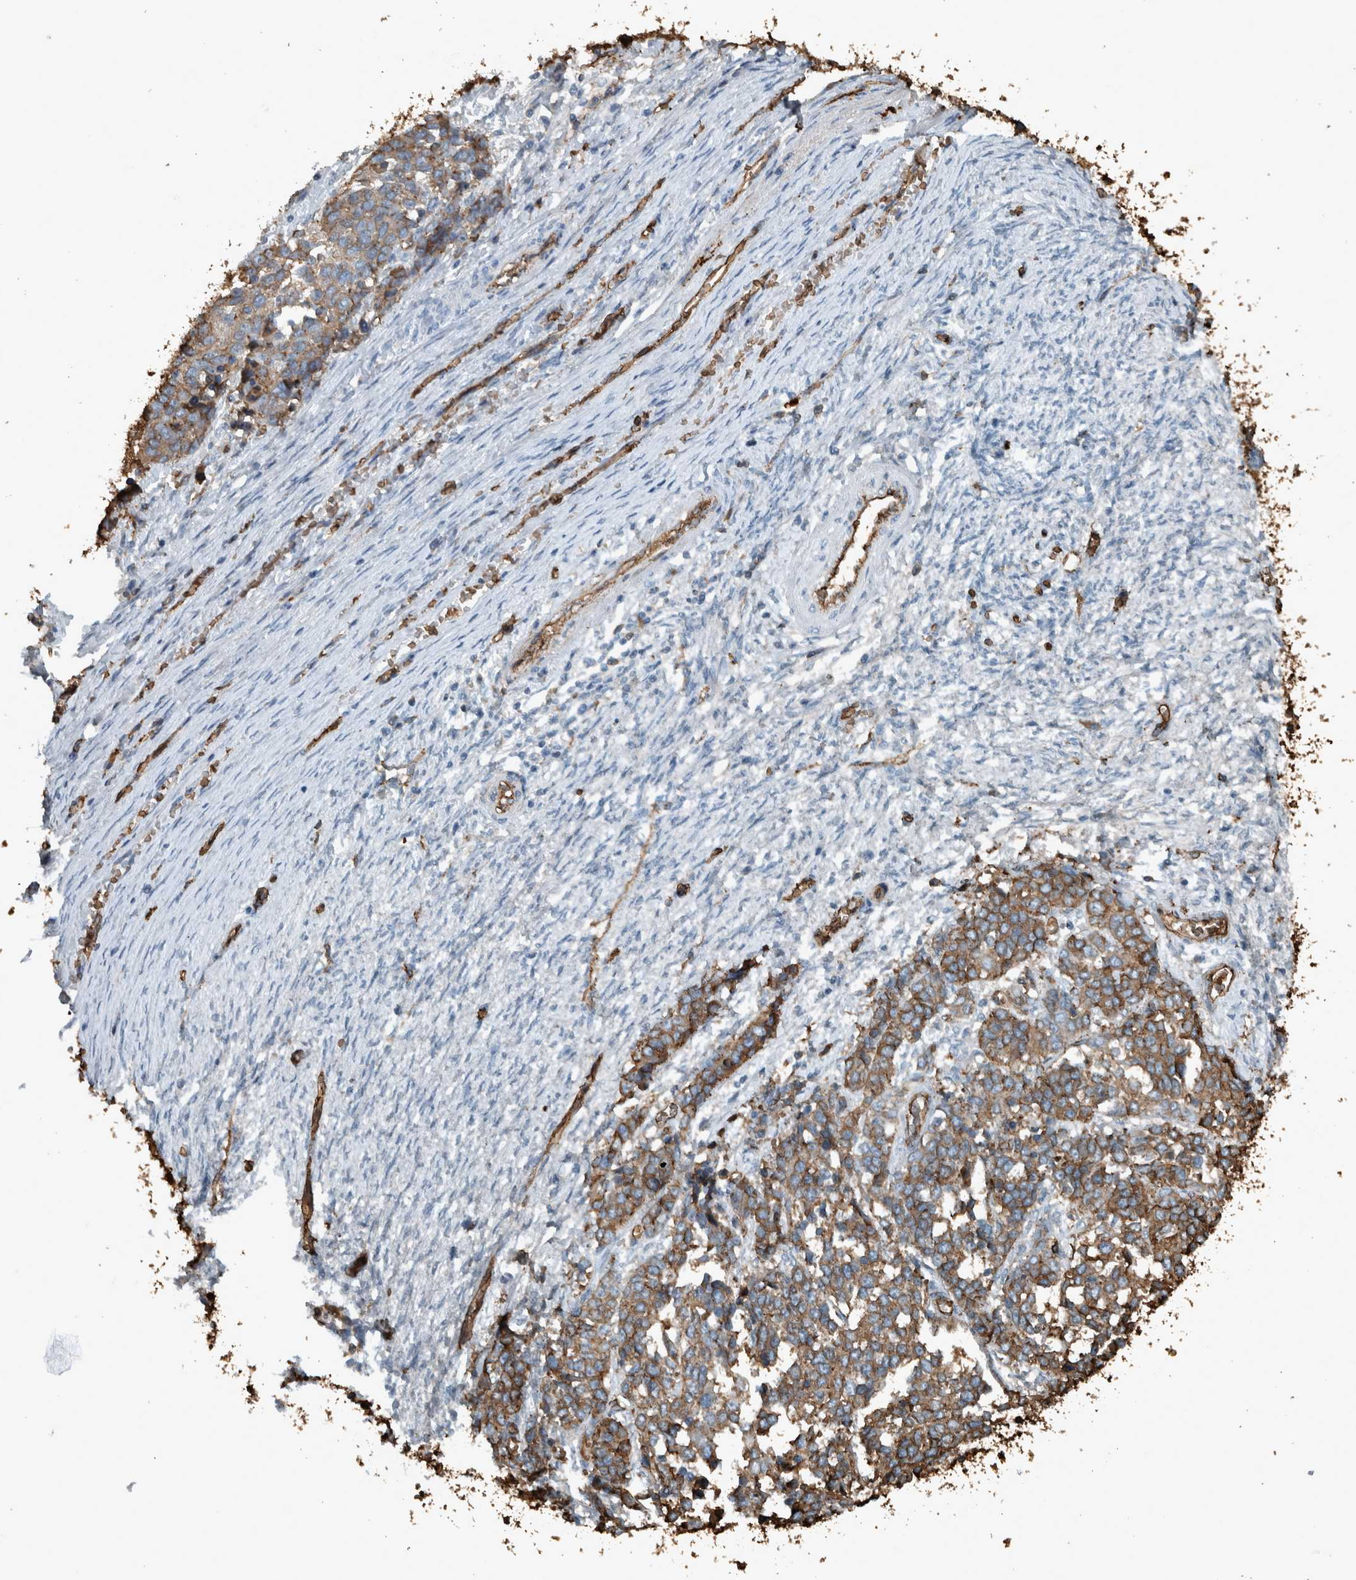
{"staining": {"intensity": "moderate", "quantity": ">75%", "location": "cytoplasmic/membranous"}, "tissue": "ovarian cancer", "cell_type": "Tumor cells", "image_type": "cancer", "snomed": [{"axis": "morphology", "description": "Cystadenocarcinoma, serous, NOS"}, {"axis": "topography", "description": "Ovary"}], "caption": "Human ovarian cancer (serous cystadenocarcinoma) stained with a protein marker demonstrates moderate staining in tumor cells.", "gene": "LBP", "patient": {"sex": "female", "age": 44}}